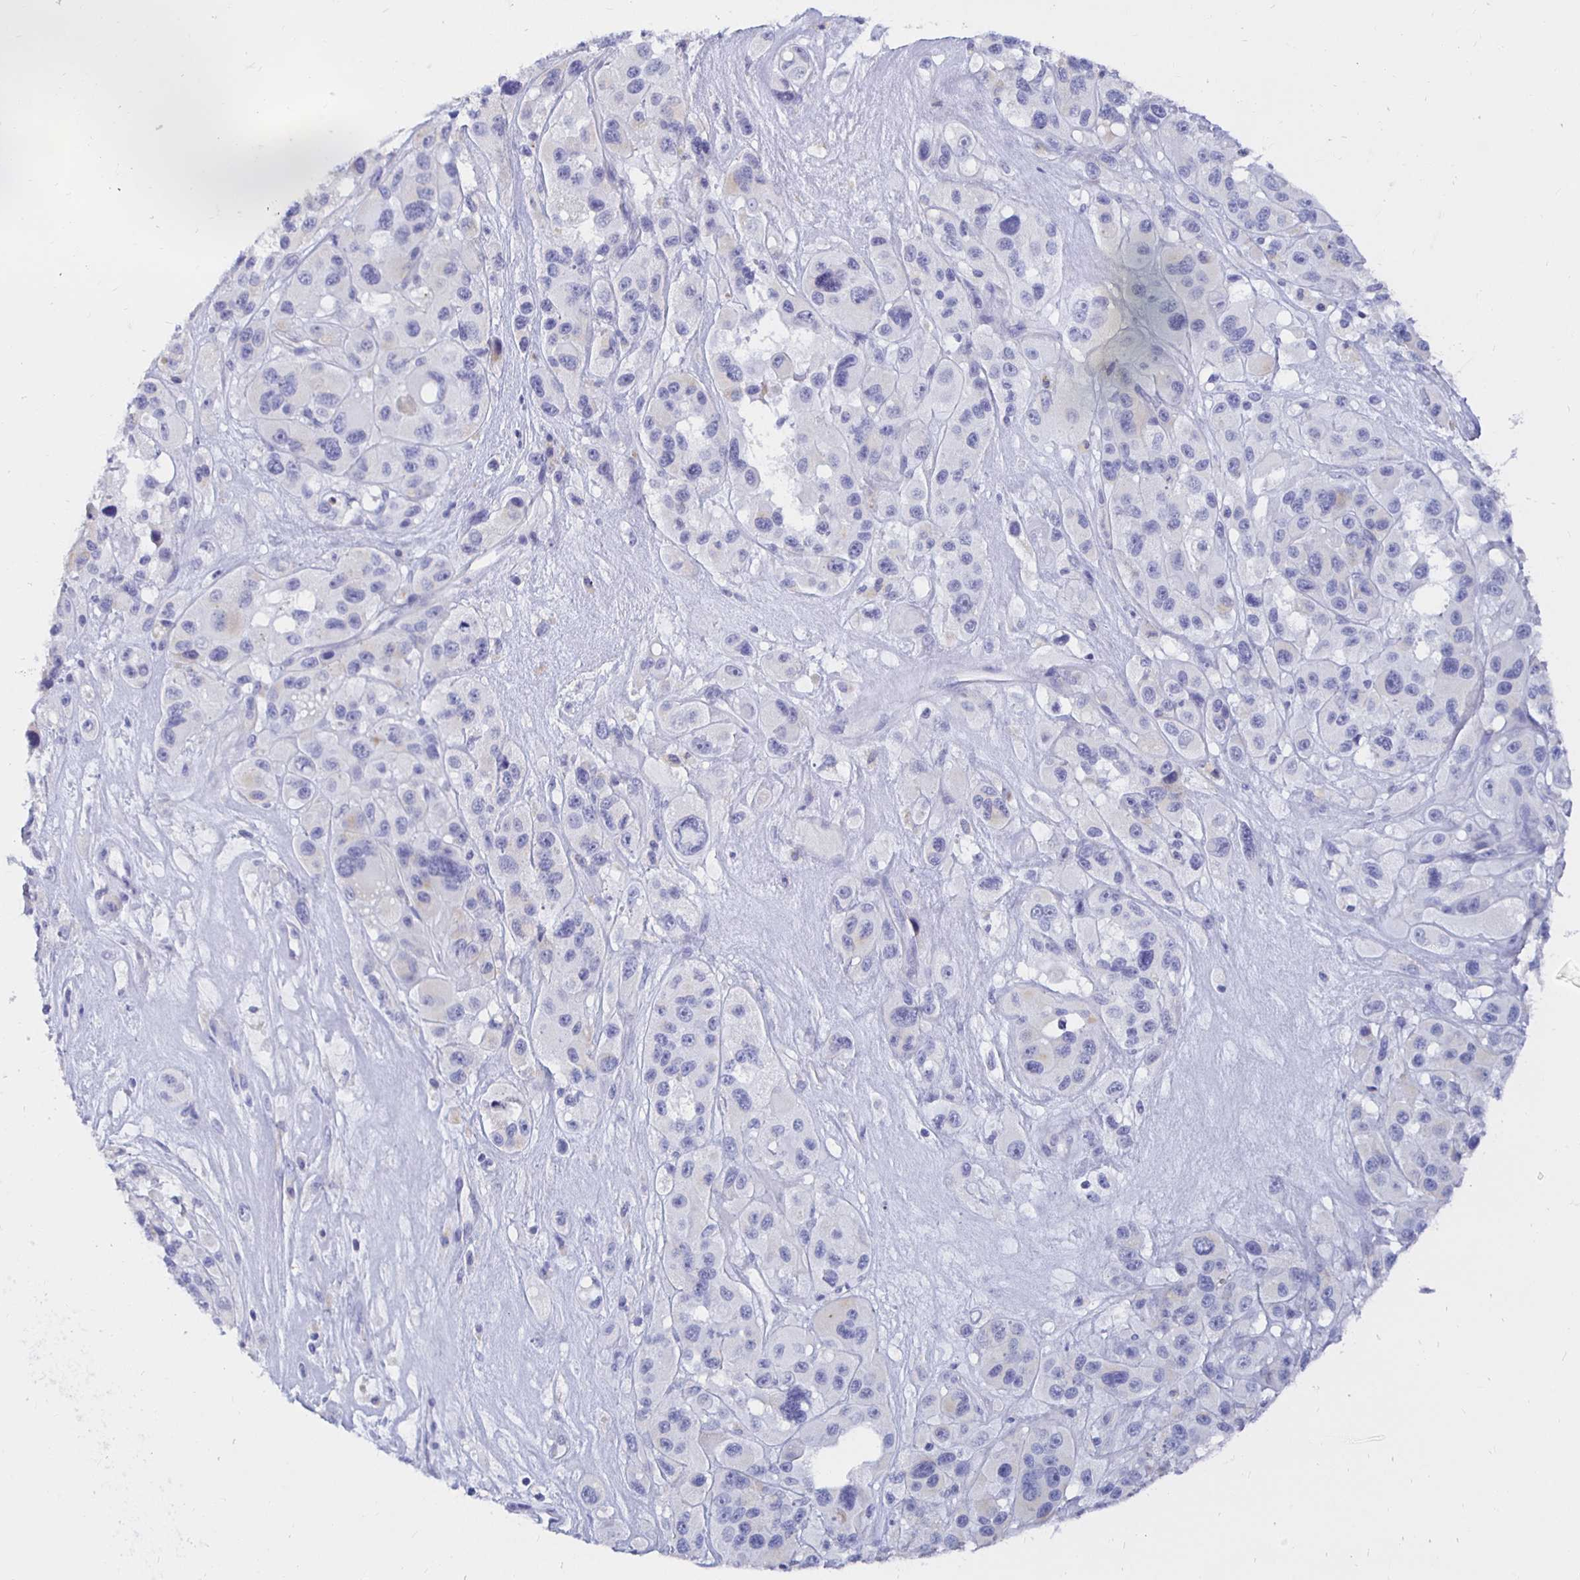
{"staining": {"intensity": "weak", "quantity": "<25%", "location": "cytoplasmic/membranous"}, "tissue": "melanoma", "cell_type": "Tumor cells", "image_type": "cancer", "snomed": [{"axis": "morphology", "description": "Malignant melanoma, Metastatic site"}, {"axis": "topography", "description": "Lymph node"}], "caption": "A high-resolution histopathology image shows IHC staining of melanoma, which demonstrates no significant staining in tumor cells.", "gene": "UMOD", "patient": {"sex": "female", "age": 65}}